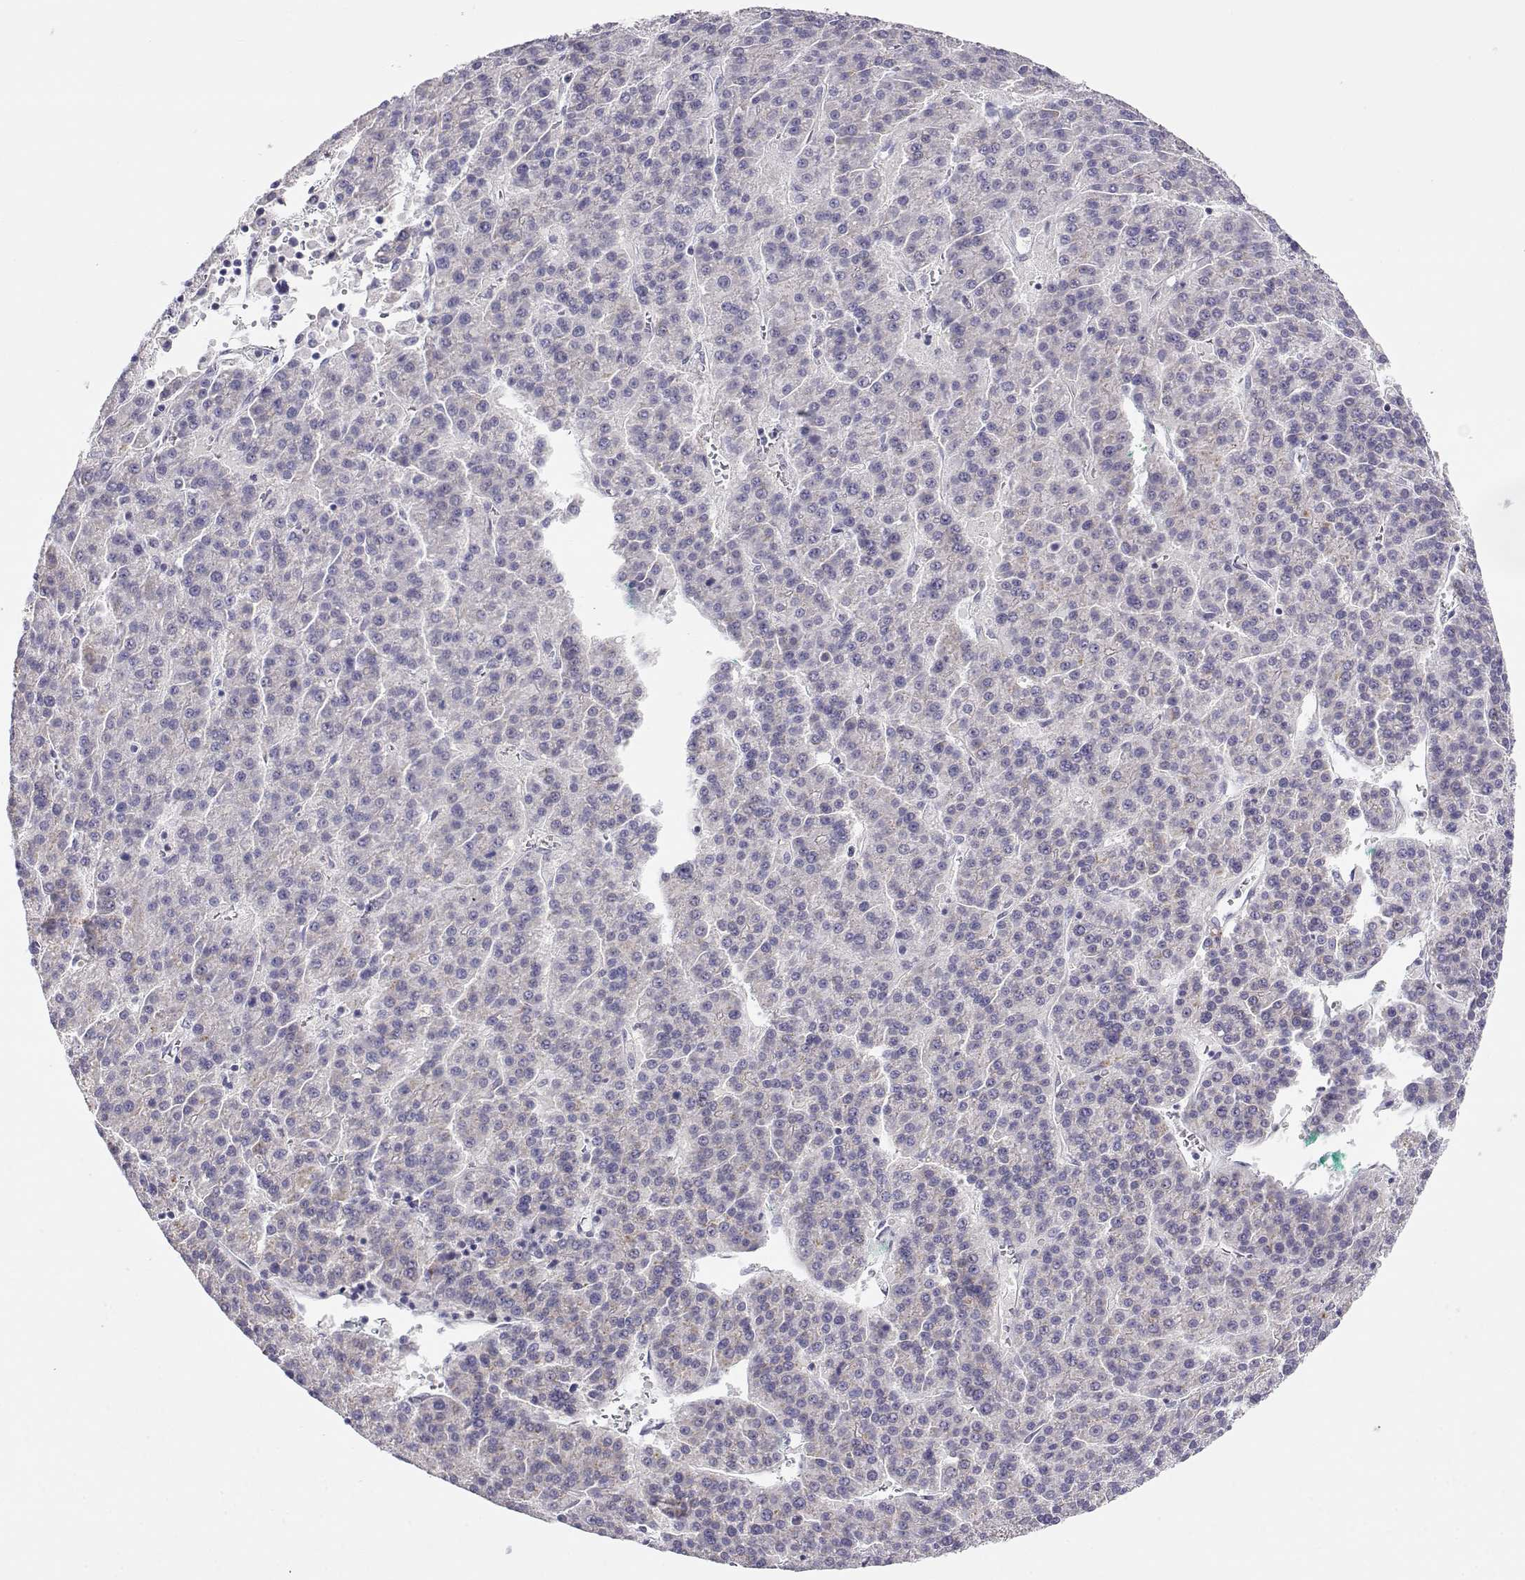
{"staining": {"intensity": "negative", "quantity": "none", "location": "none"}, "tissue": "liver cancer", "cell_type": "Tumor cells", "image_type": "cancer", "snomed": [{"axis": "morphology", "description": "Carcinoma, Hepatocellular, NOS"}, {"axis": "topography", "description": "Liver"}], "caption": "The image demonstrates no significant positivity in tumor cells of hepatocellular carcinoma (liver).", "gene": "CDHR1", "patient": {"sex": "female", "age": 58}}